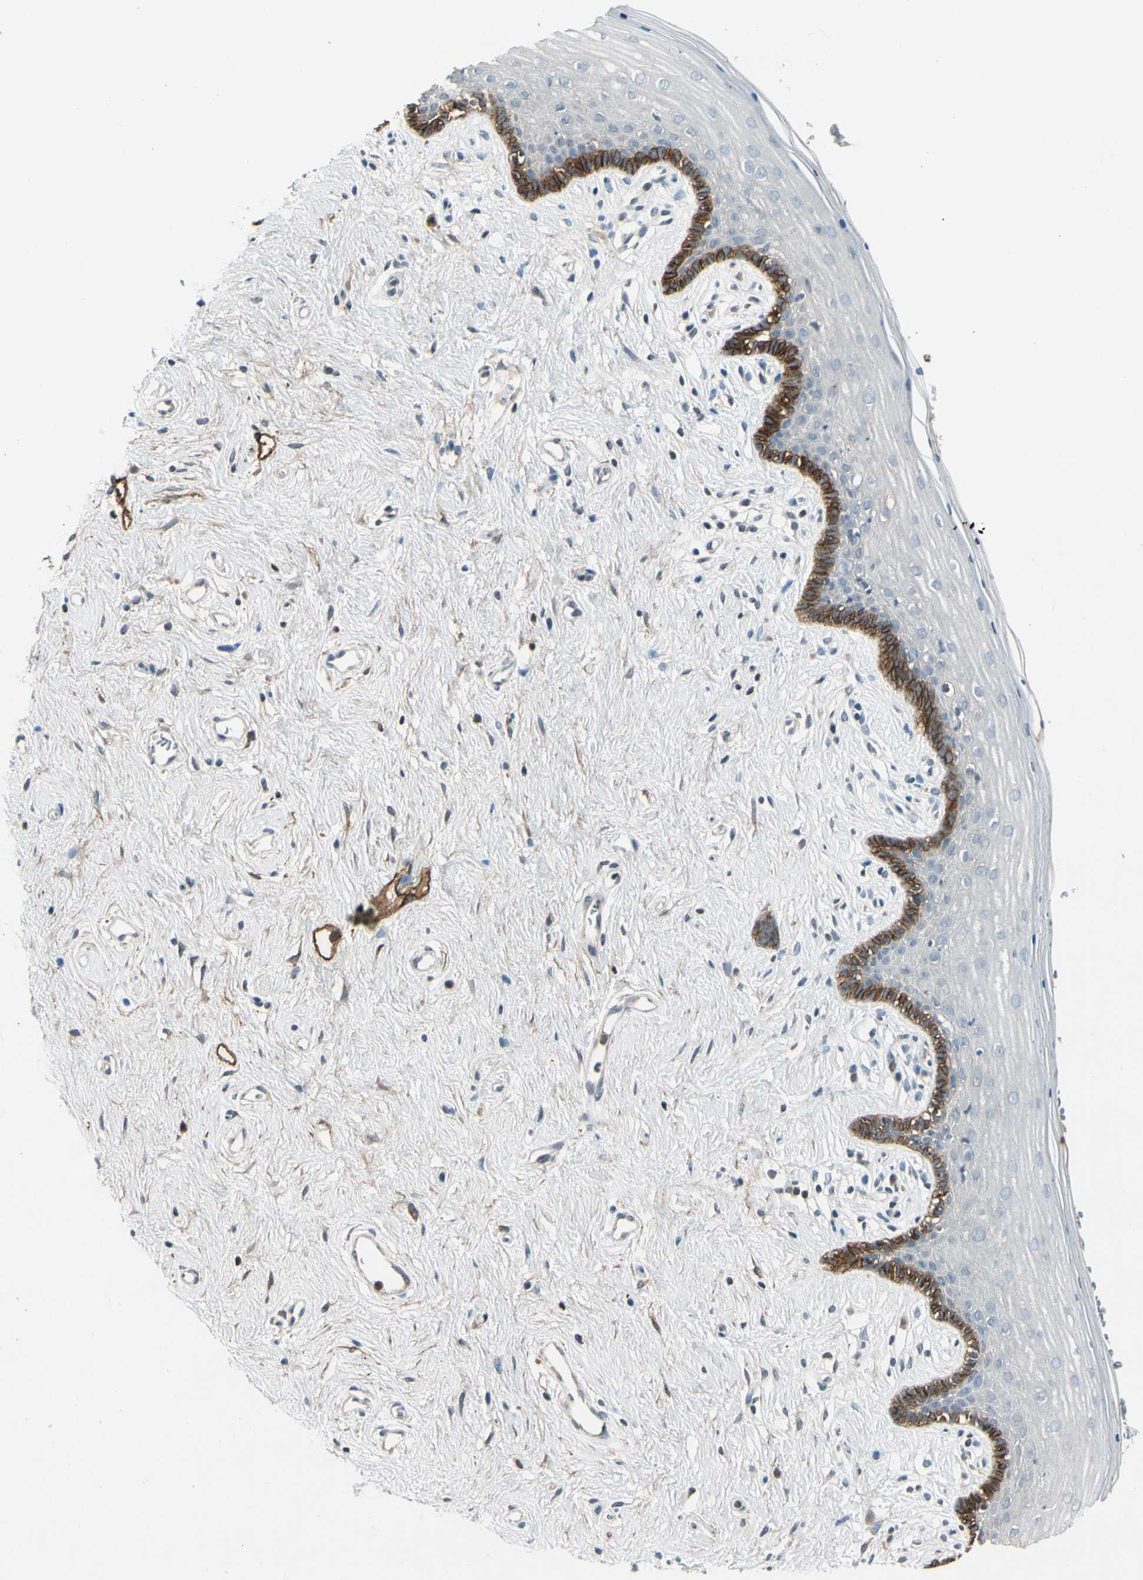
{"staining": {"intensity": "strong", "quantity": "<25%", "location": "cytoplasmic/membranous"}, "tissue": "vagina", "cell_type": "Squamous epithelial cells", "image_type": "normal", "snomed": [{"axis": "morphology", "description": "Normal tissue, NOS"}, {"axis": "topography", "description": "Vagina"}], "caption": "Squamous epithelial cells display strong cytoplasmic/membranous staining in approximately <25% of cells in normal vagina. Immunohistochemistry stains the protein of interest in brown and the nuclei are stained blue.", "gene": "PDPN", "patient": {"sex": "female", "age": 44}}